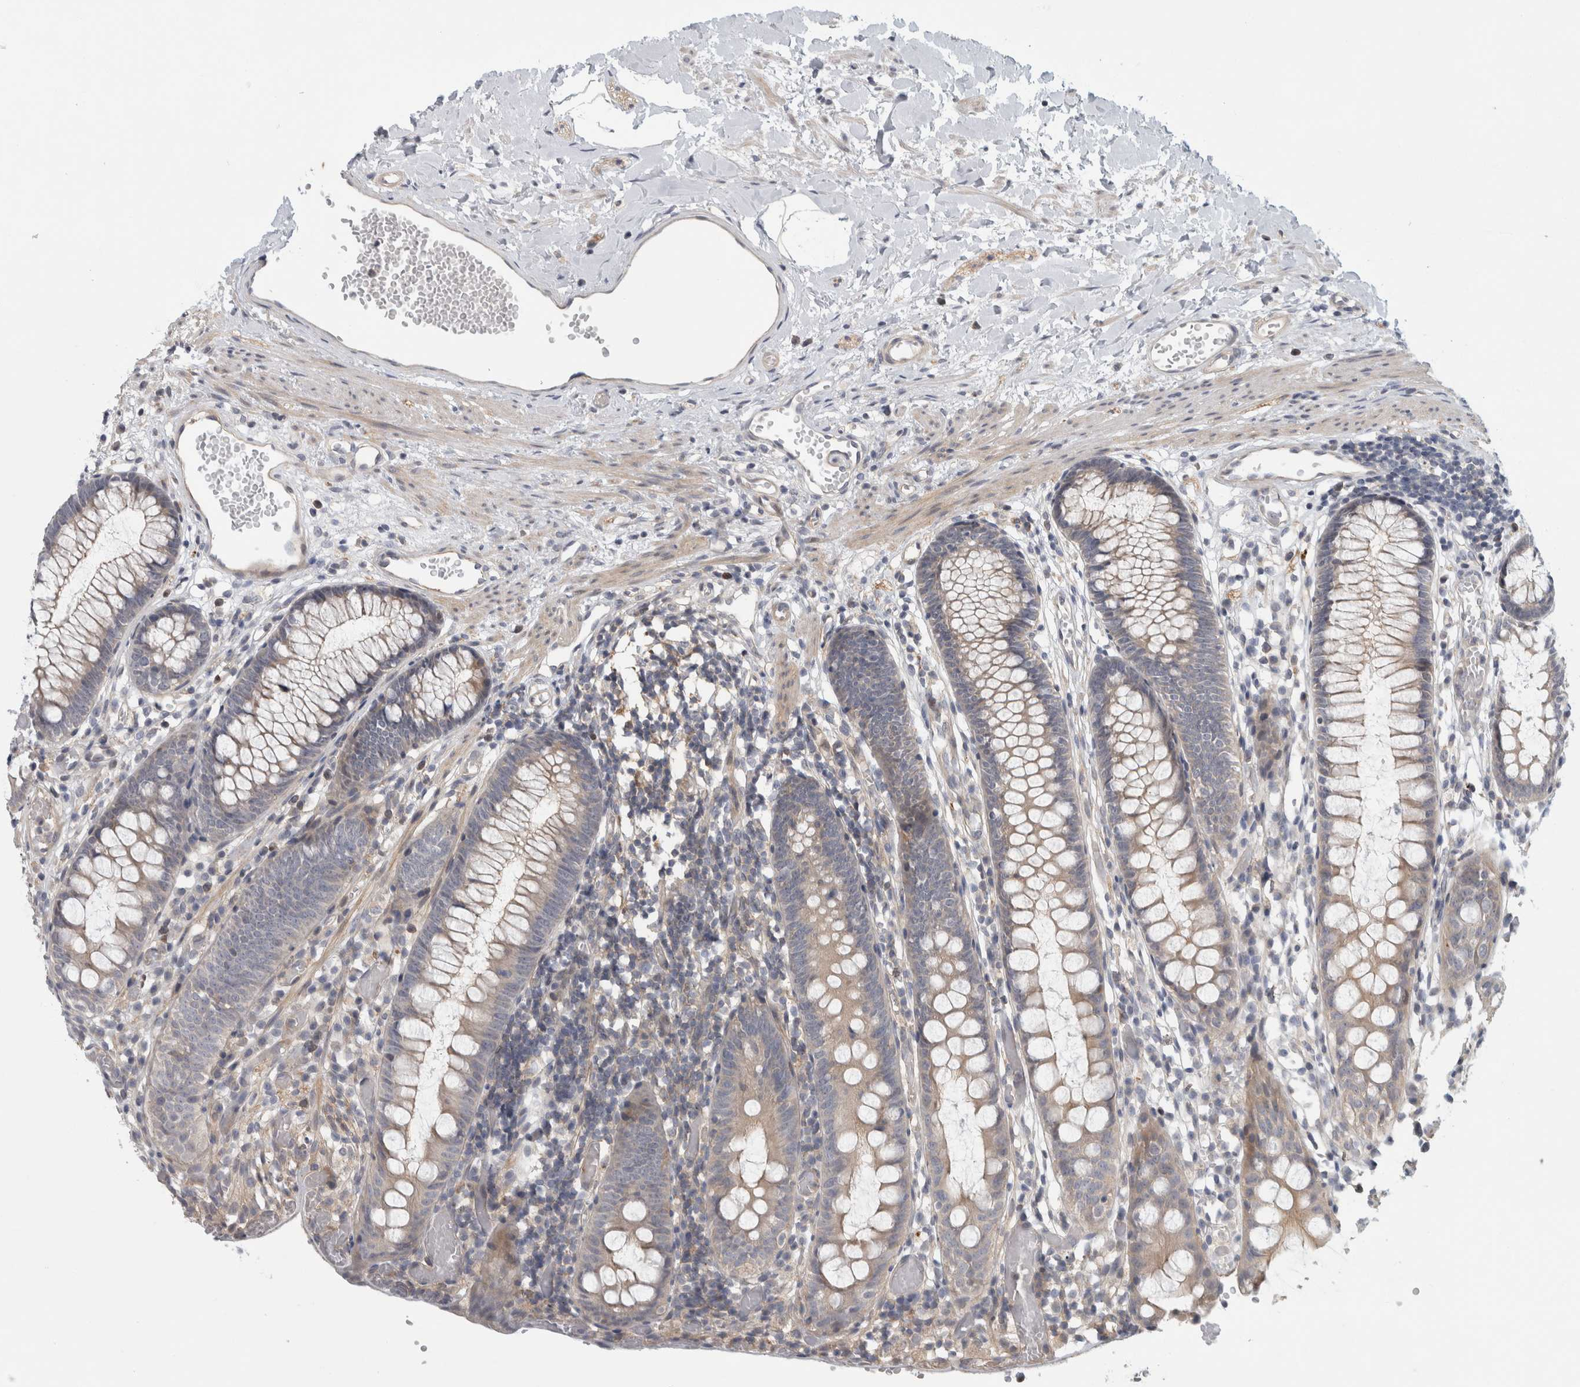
{"staining": {"intensity": "moderate", "quantity": "25%-75%", "location": "cytoplasmic/membranous"}, "tissue": "colon", "cell_type": "Endothelial cells", "image_type": "normal", "snomed": [{"axis": "morphology", "description": "Normal tissue, NOS"}, {"axis": "topography", "description": "Colon"}], "caption": "Immunohistochemistry (DAB) staining of normal colon shows moderate cytoplasmic/membranous protein expression in about 25%-75% of endothelial cells. Ihc stains the protein in brown and the nuclei are stained blue.", "gene": "ZNF804B", "patient": {"sex": "male", "age": 14}}